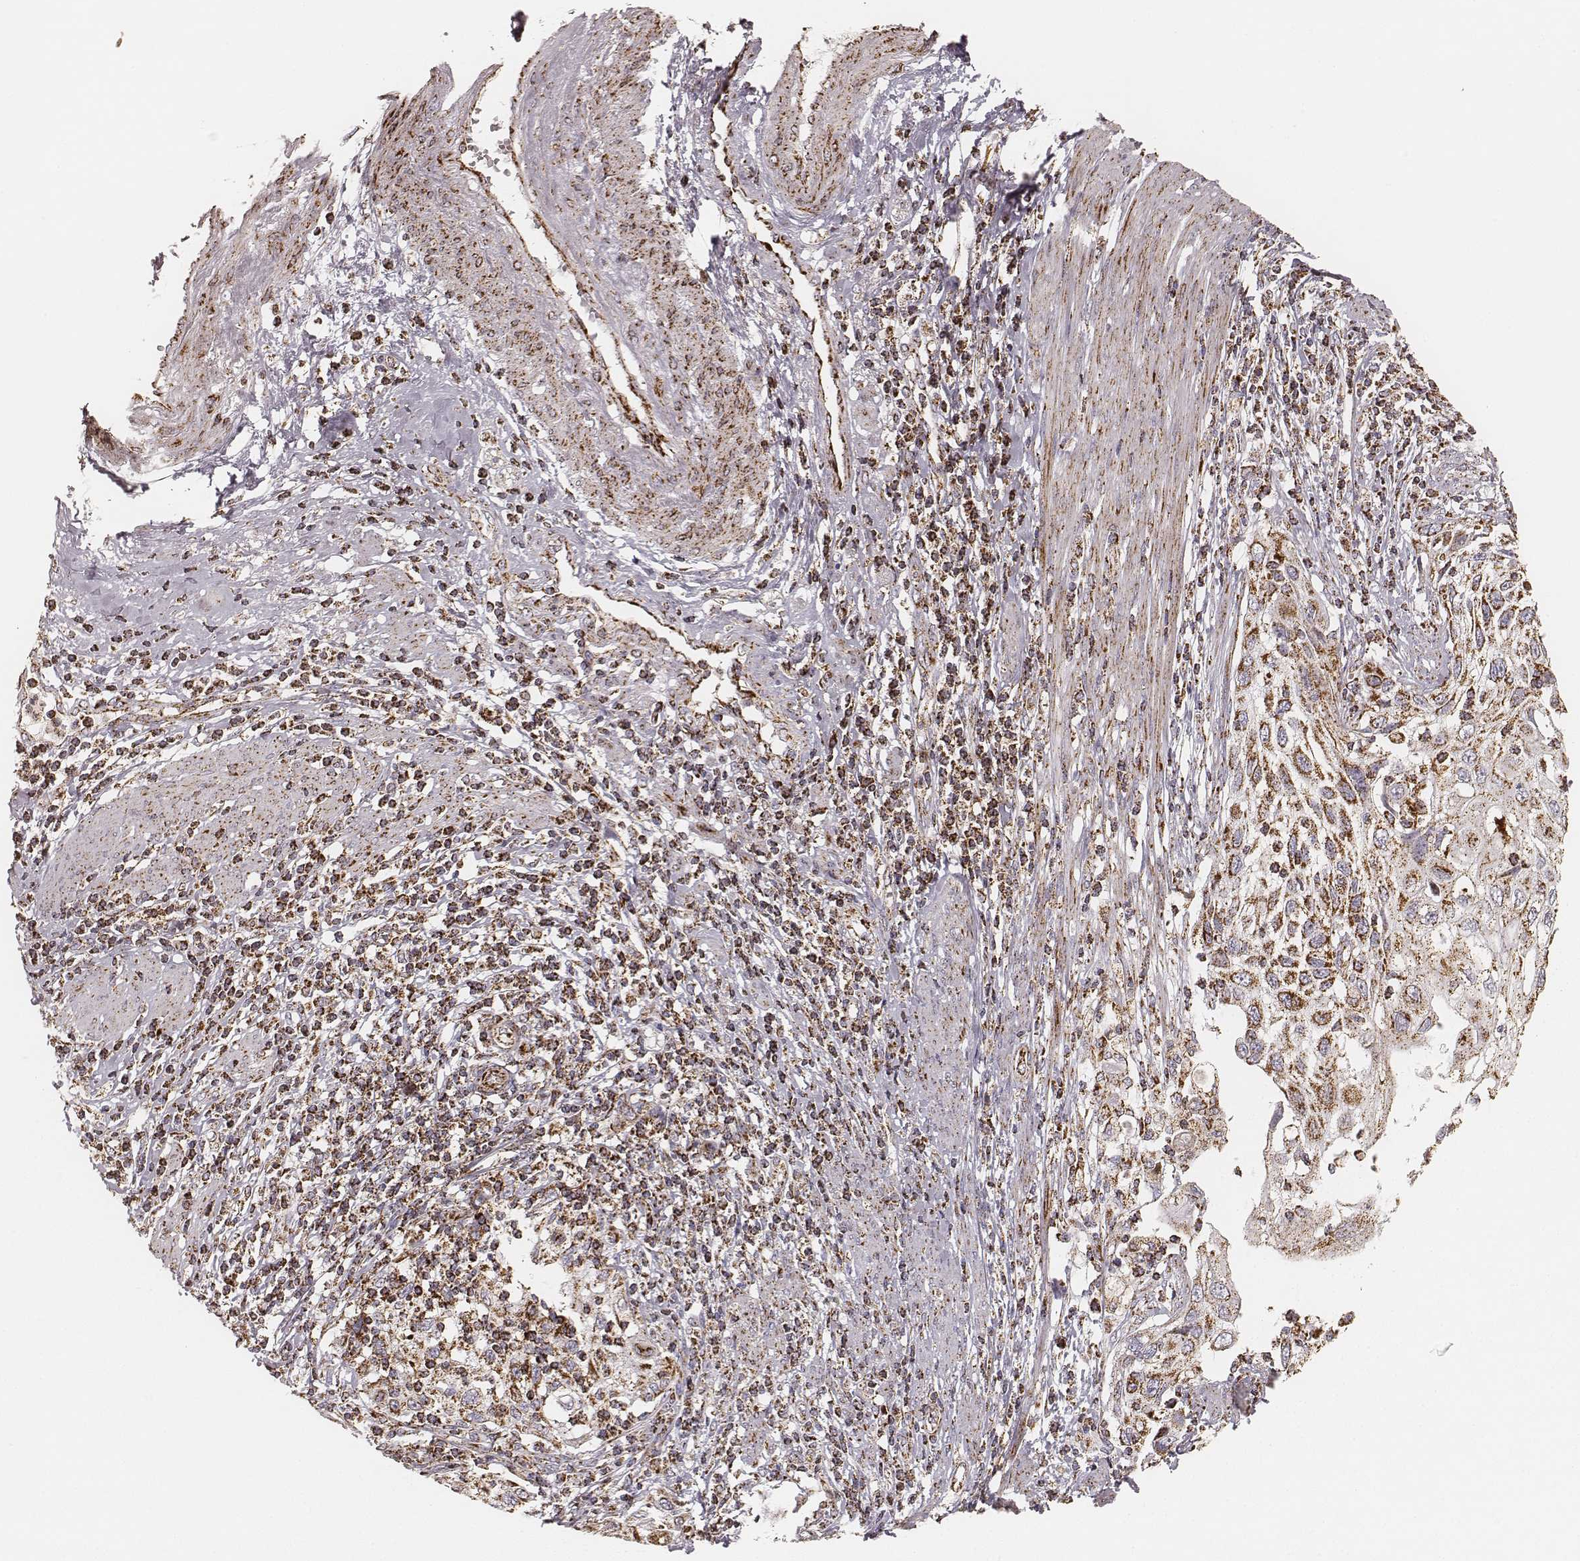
{"staining": {"intensity": "strong", "quantity": ">75%", "location": "cytoplasmic/membranous"}, "tissue": "cervical cancer", "cell_type": "Tumor cells", "image_type": "cancer", "snomed": [{"axis": "morphology", "description": "Squamous cell carcinoma, NOS"}, {"axis": "topography", "description": "Cervix"}], "caption": "Immunohistochemistry (IHC) staining of cervical squamous cell carcinoma, which displays high levels of strong cytoplasmic/membranous expression in approximately >75% of tumor cells indicating strong cytoplasmic/membranous protein positivity. The staining was performed using DAB (brown) for protein detection and nuclei were counterstained in hematoxylin (blue).", "gene": "CS", "patient": {"sex": "female", "age": 70}}